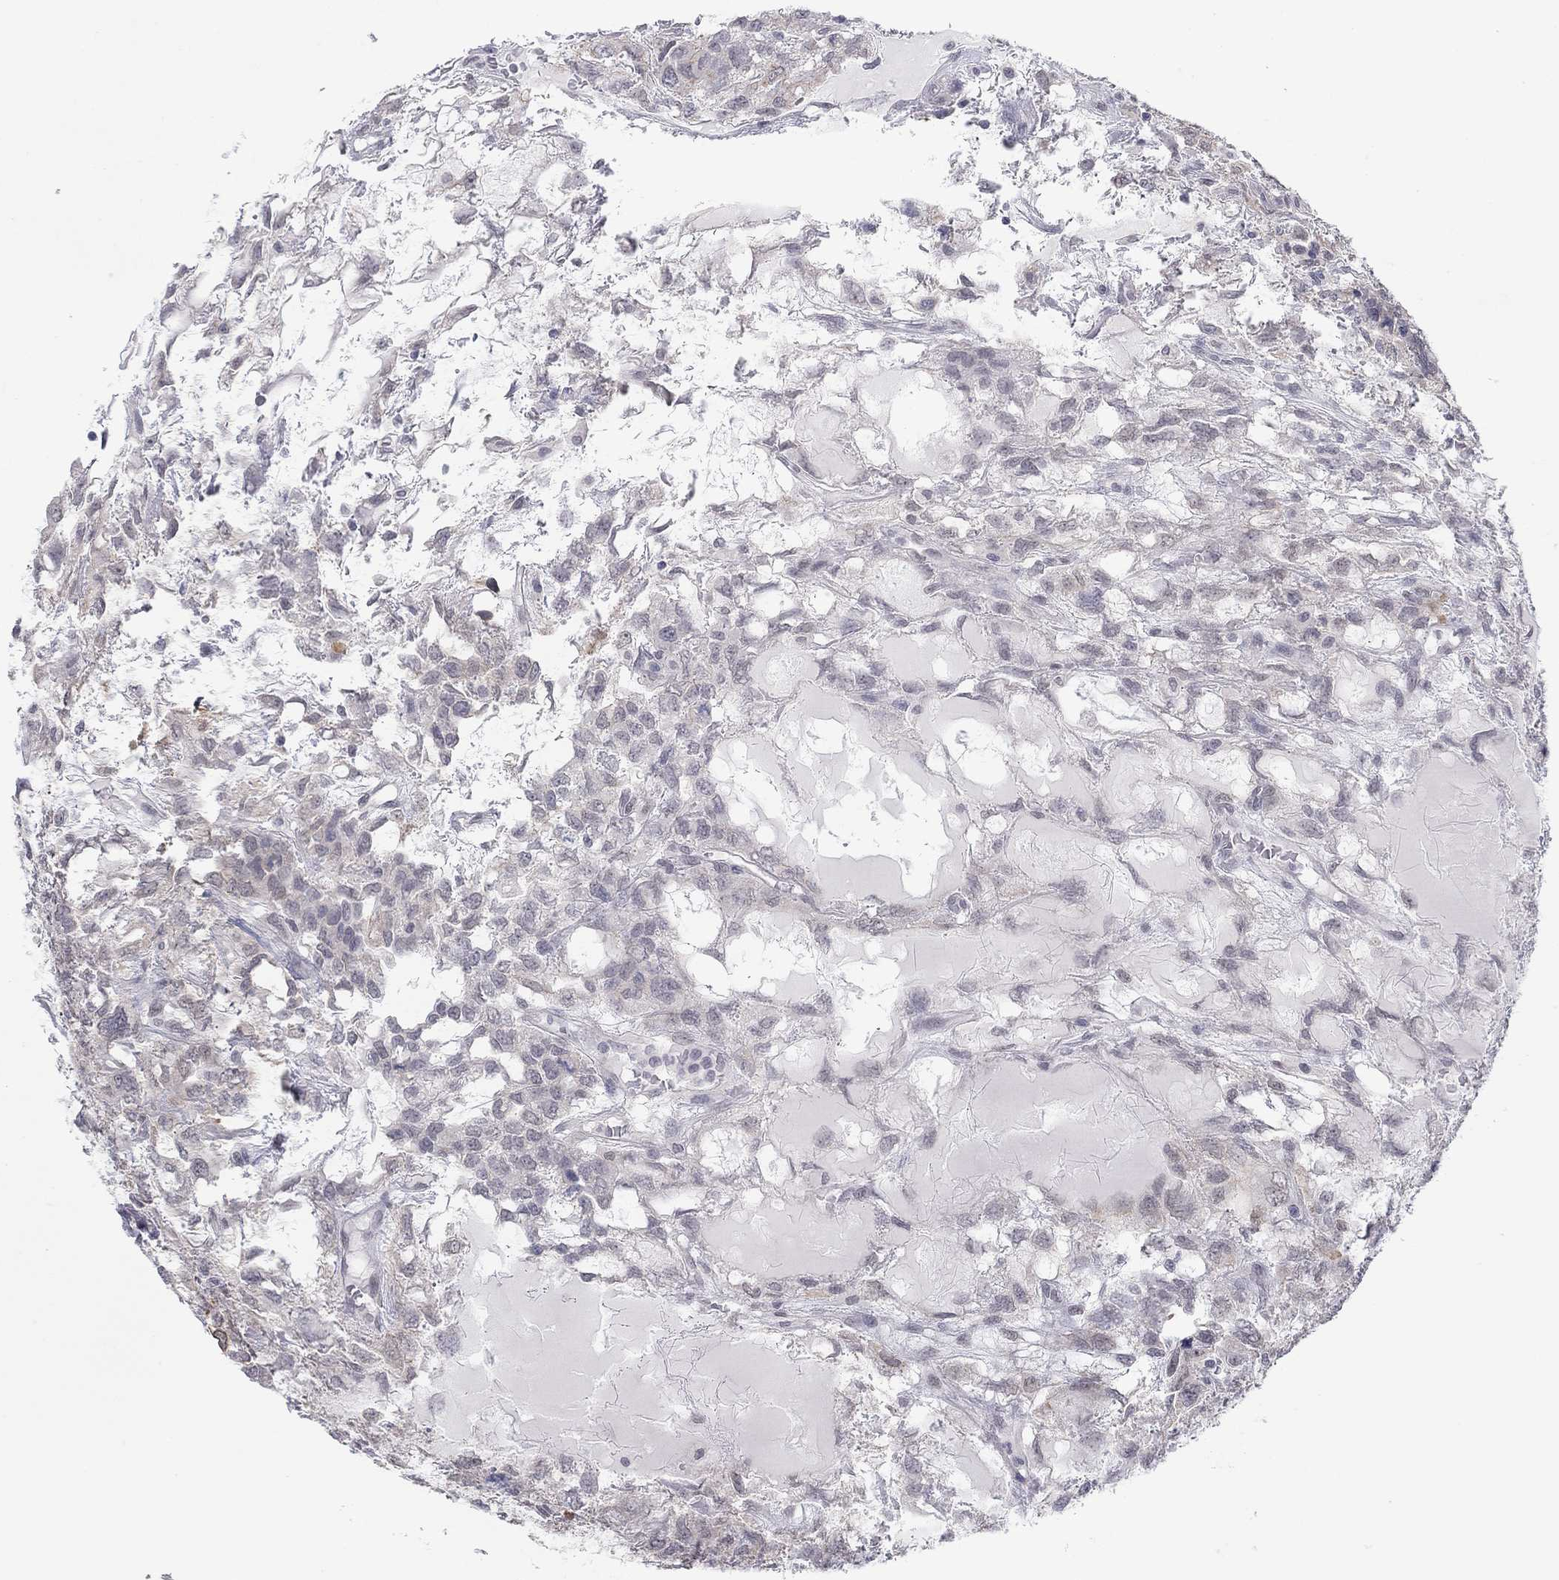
{"staining": {"intensity": "negative", "quantity": "none", "location": "none"}, "tissue": "testis cancer", "cell_type": "Tumor cells", "image_type": "cancer", "snomed": [{"axis": "morphology", "description": "Seminoma, NOS"}, {"axis": "topography", "description": "Testis"}], "caption": "Histopathology image shows no significant protein staining in tumor cells of testis seminoma.", "gene": "SLC22A2", "patient": {"sex": "male", "age": 52}}